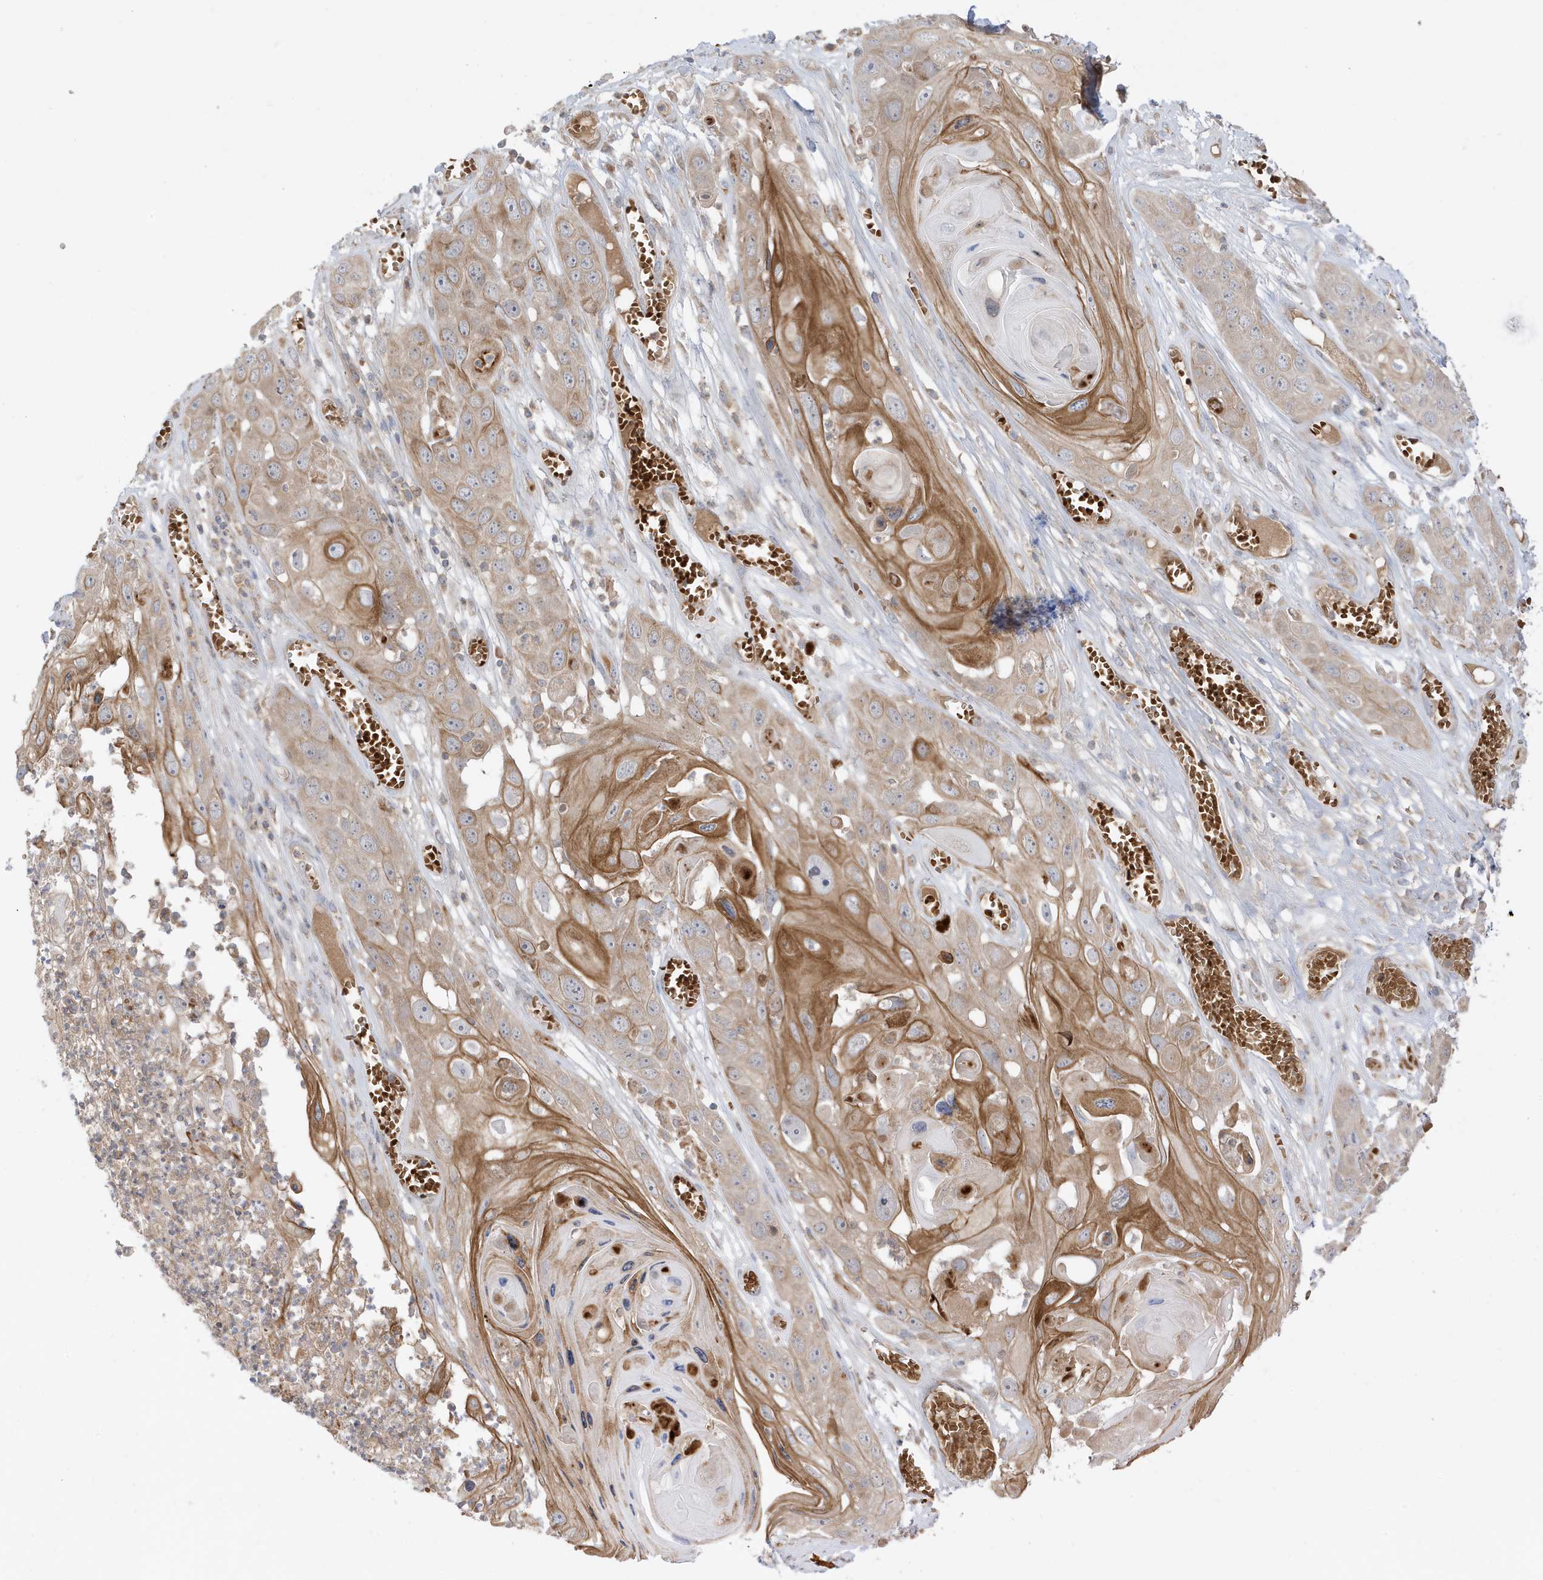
{"staining": {"intensity": "moderate", "quantity": ">75%", "location": "cytoplasmic/membranous"}, "tissue": "skin cancer", "cell_type": "Tumor cells", "image_type": "cancer", "snomed": [{"axis": "morphology", "description": "Squamous cell carcinoma, NOS"}, {"axis": "topography", "description": "Skin"}], "caption": "The immunohistochemical stain labels moderate cytoplasmic/membranous positivity in tumor cells of squamous cell carcinoma (skin) tissue.", "gene": "NPPC", "patient": {"sex": "male", "age": 55}}